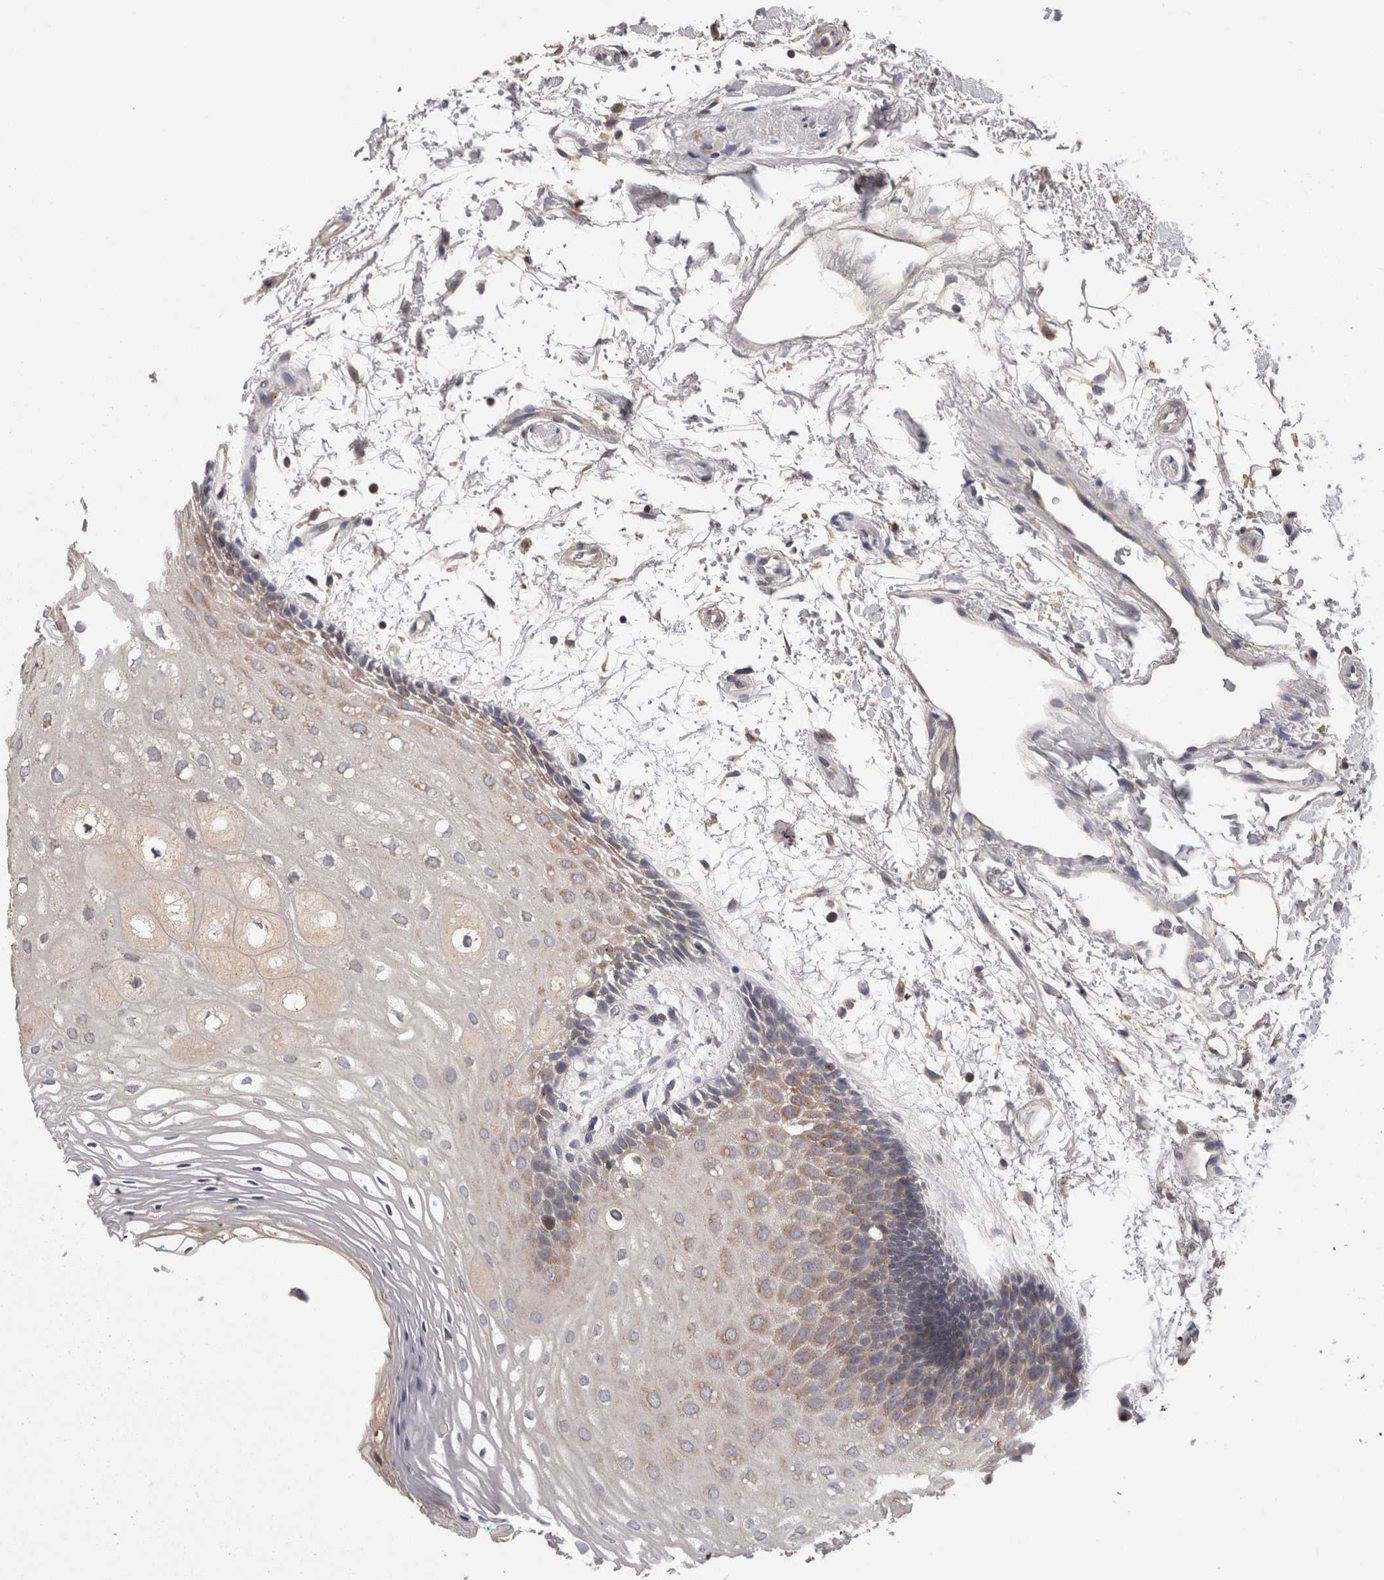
{"staining": {"intensity": "weak", "quantity": "25%-75%", "location": "cytoplasmic/membranous"}, "tissue": "oral mucosa", "cell_type": "Squamous epithelial cells", "image_type": "normal", "snomed": [{"axis": "morphology", "description": "Normal tissue, NOS"}, {"axis": "topography", "description": "Skeletal muscle"}, {"axis": "topography", "description": "Oral tissue"}, {"axis": "topography", "description": "Peripheral nerve tissue"}], "caption": "This histopathology image demonstrates benign oral mucosa stained with IHC to label a protein in brown. The cytoplasmic/membranous of squamous epithelial cells show weak positivity for the protein. Nuclei are counter-stained blue.", "gene": "PCM1", "patient": {"sex": "female", "age": 84}}